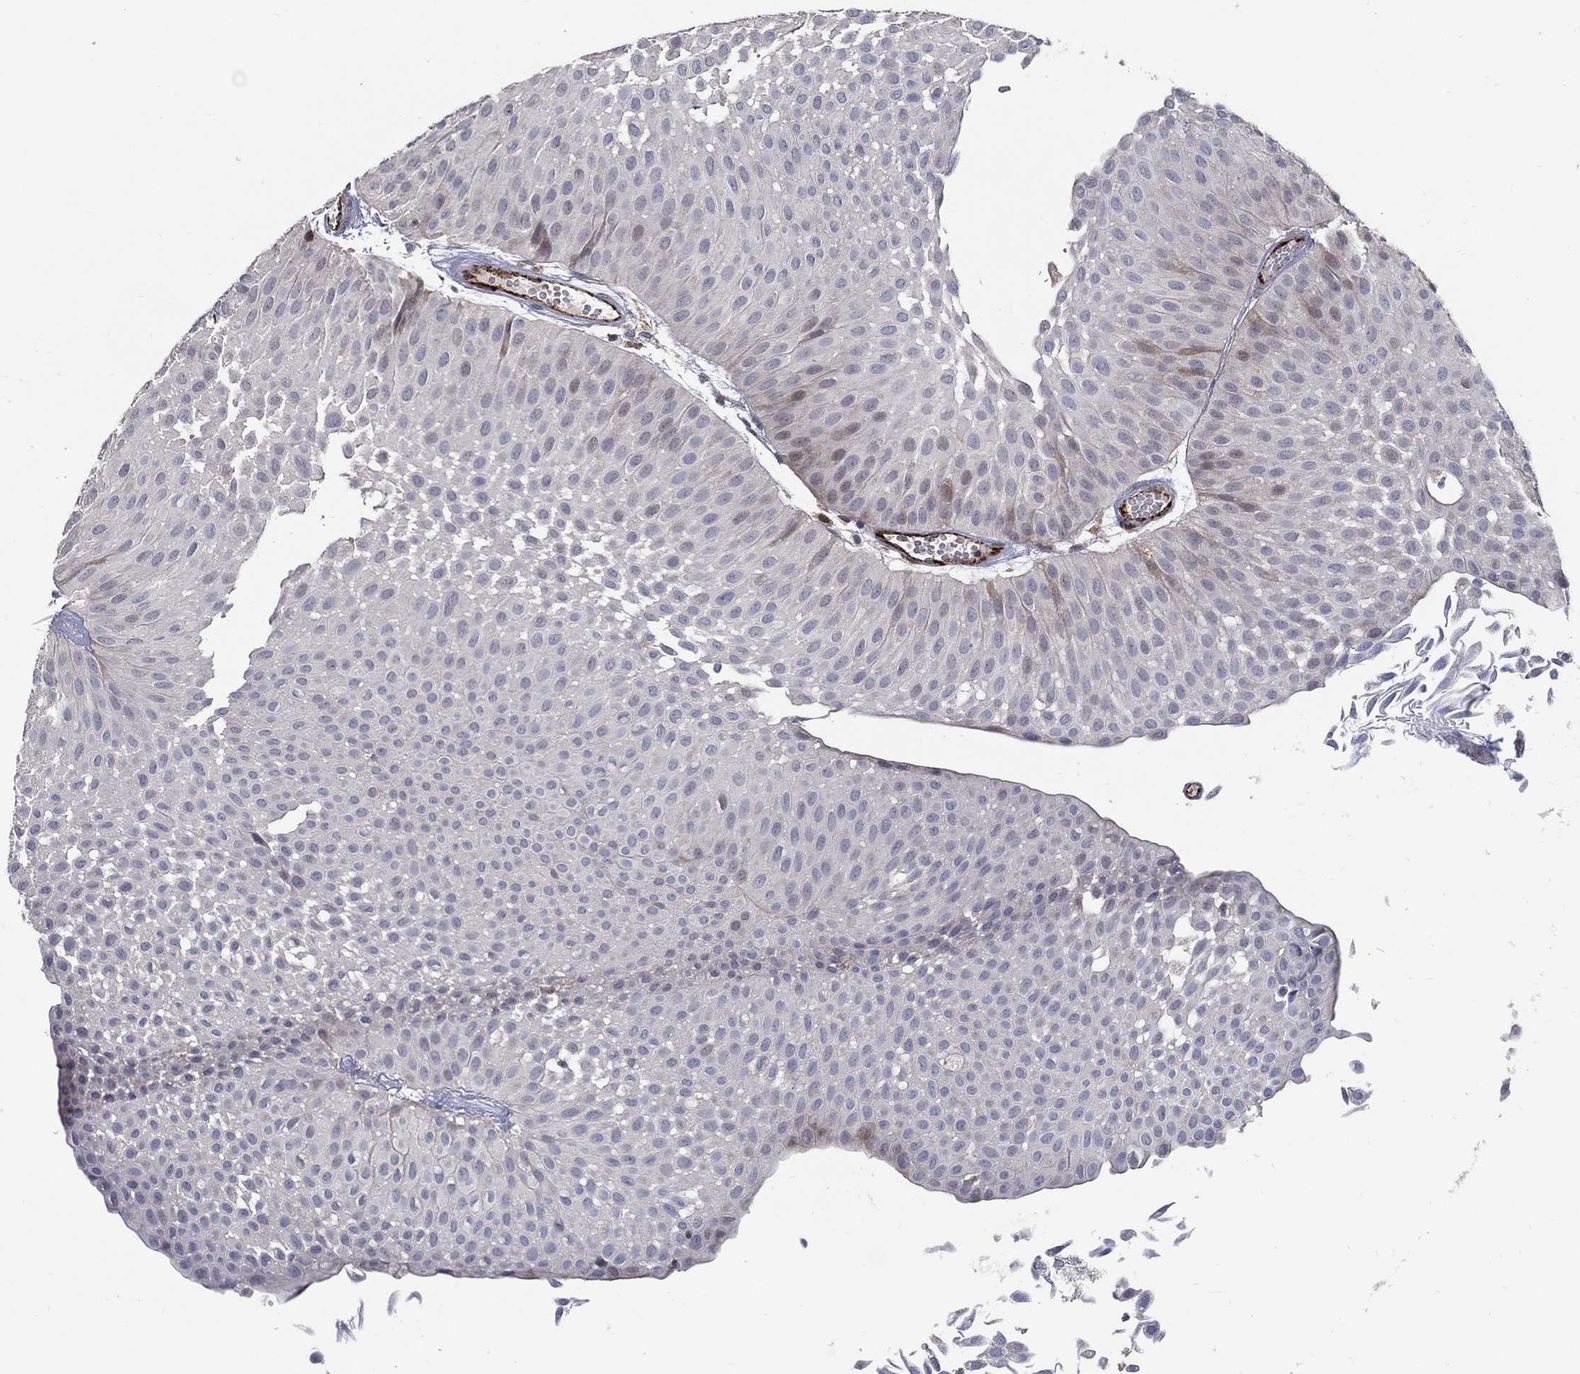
{"staining": {"intensity": "negative", "quantity": "none", "location": "none"}, "tissue": "urothelial cancer", "cell_type": "Tumor cells", "image_type": "cancer", "snomed": [{"axis": "morphology", "description": "Urothelial carcinoma, Low grade"}, {"axis": "topography", "description": "Urinary bladder"}], "caption": "This is a micrograph of immunohistochemistry staining of urothelial cancer, which shows no staining in tumor cells.", "gene": "ARHGAP11A", "patient": {"sex": "male", "age": 64}}